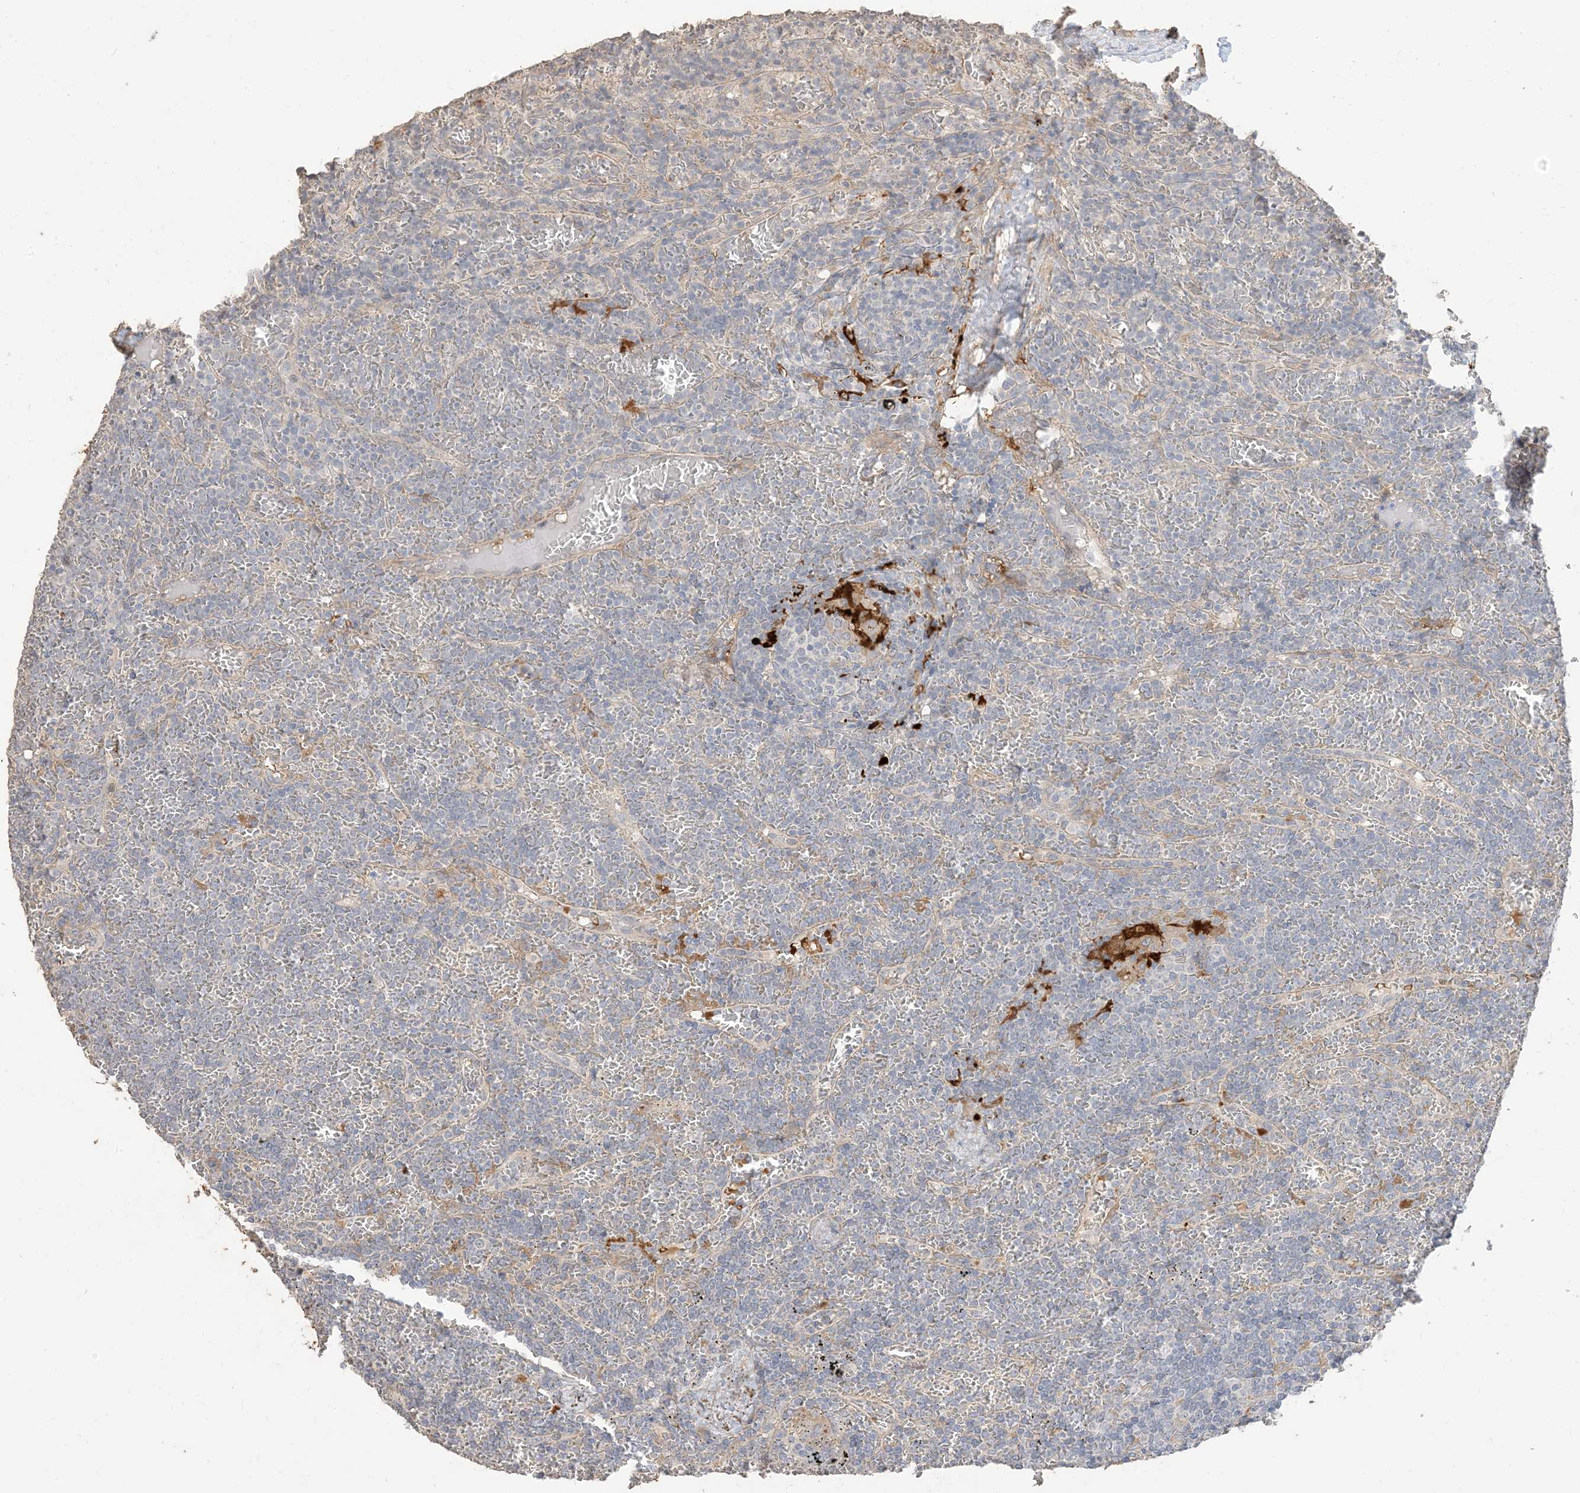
{"staining": {"intensity": "negative", "quantity": "none", "location": "none"}, "tissue": "lymphoma", "cell_type": "Tumor cells", "image_type": "cancer", "snomed": [{"axis": "morphology", "description": "Malignant lymphoma, non-Hodgkin's type, Low grade"}, {"axis": "topography", "description": "Spleen"}], "caption": "Protein analysis of lymphoma demonstrates no significant staining in tumor cells.", "gene": "RNF175", "patient": {"sex": "female", "age": 19}}